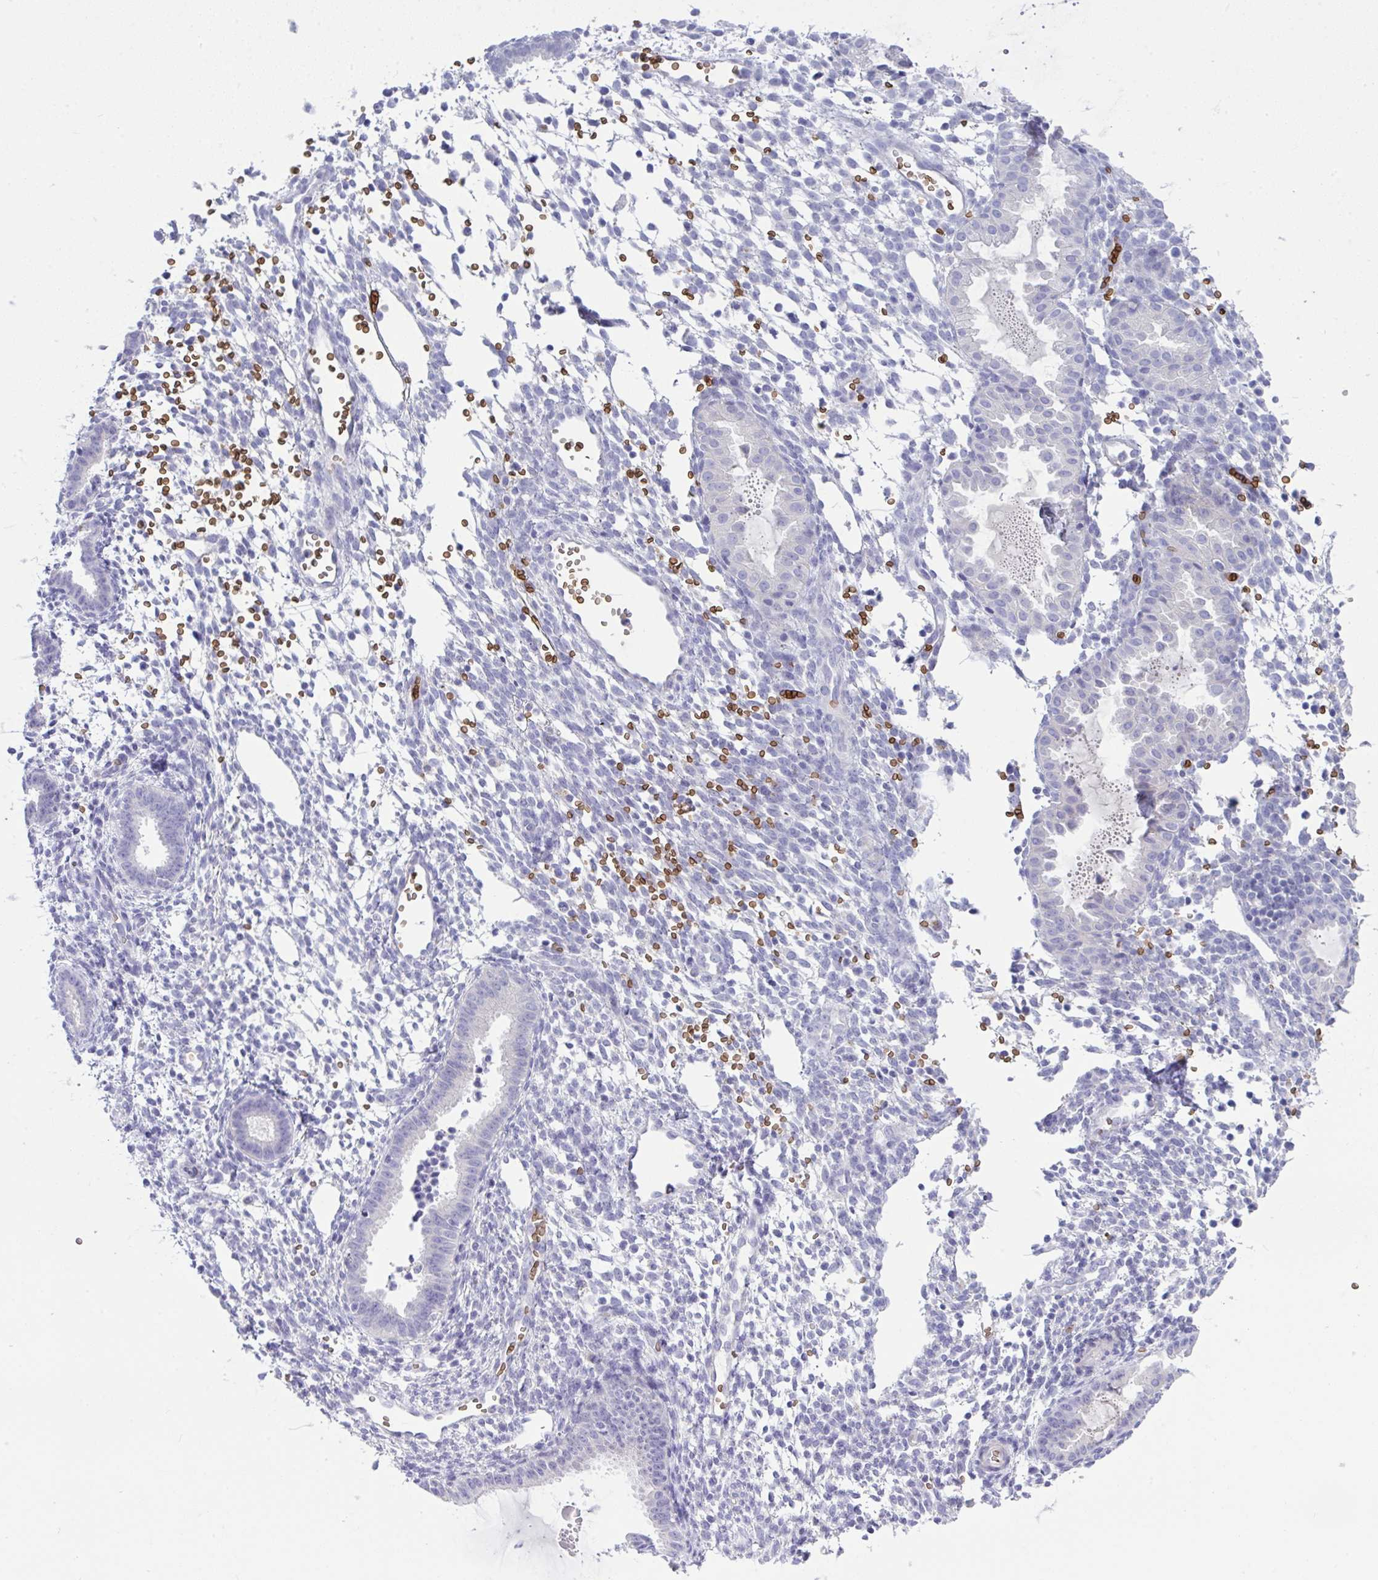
{"staining": {"intensity": "negative", "quantity": "none", "location": "none"}, "tissue": "endometrium", "cell_type": "Cells in endometrial stroma", "image_type": "normal", "snomed": [{"axis": "morphology", "description": "Normal tissue, NOS"}, {"axis": "topography", "description": "Endometrium"}], "caption": "DAB immunohistochemical staining of benign endometrium displays no significant expression in cells in endometrial stroma. (Stains: DAB (3,3'-diaminobenzidine) immunohistochemistry with hematoxylin counter stain, Microscopy: brightfield microscopy at high magnification).", "gene": "SPTB", "patient": {"sex": "female", "age": 36}}